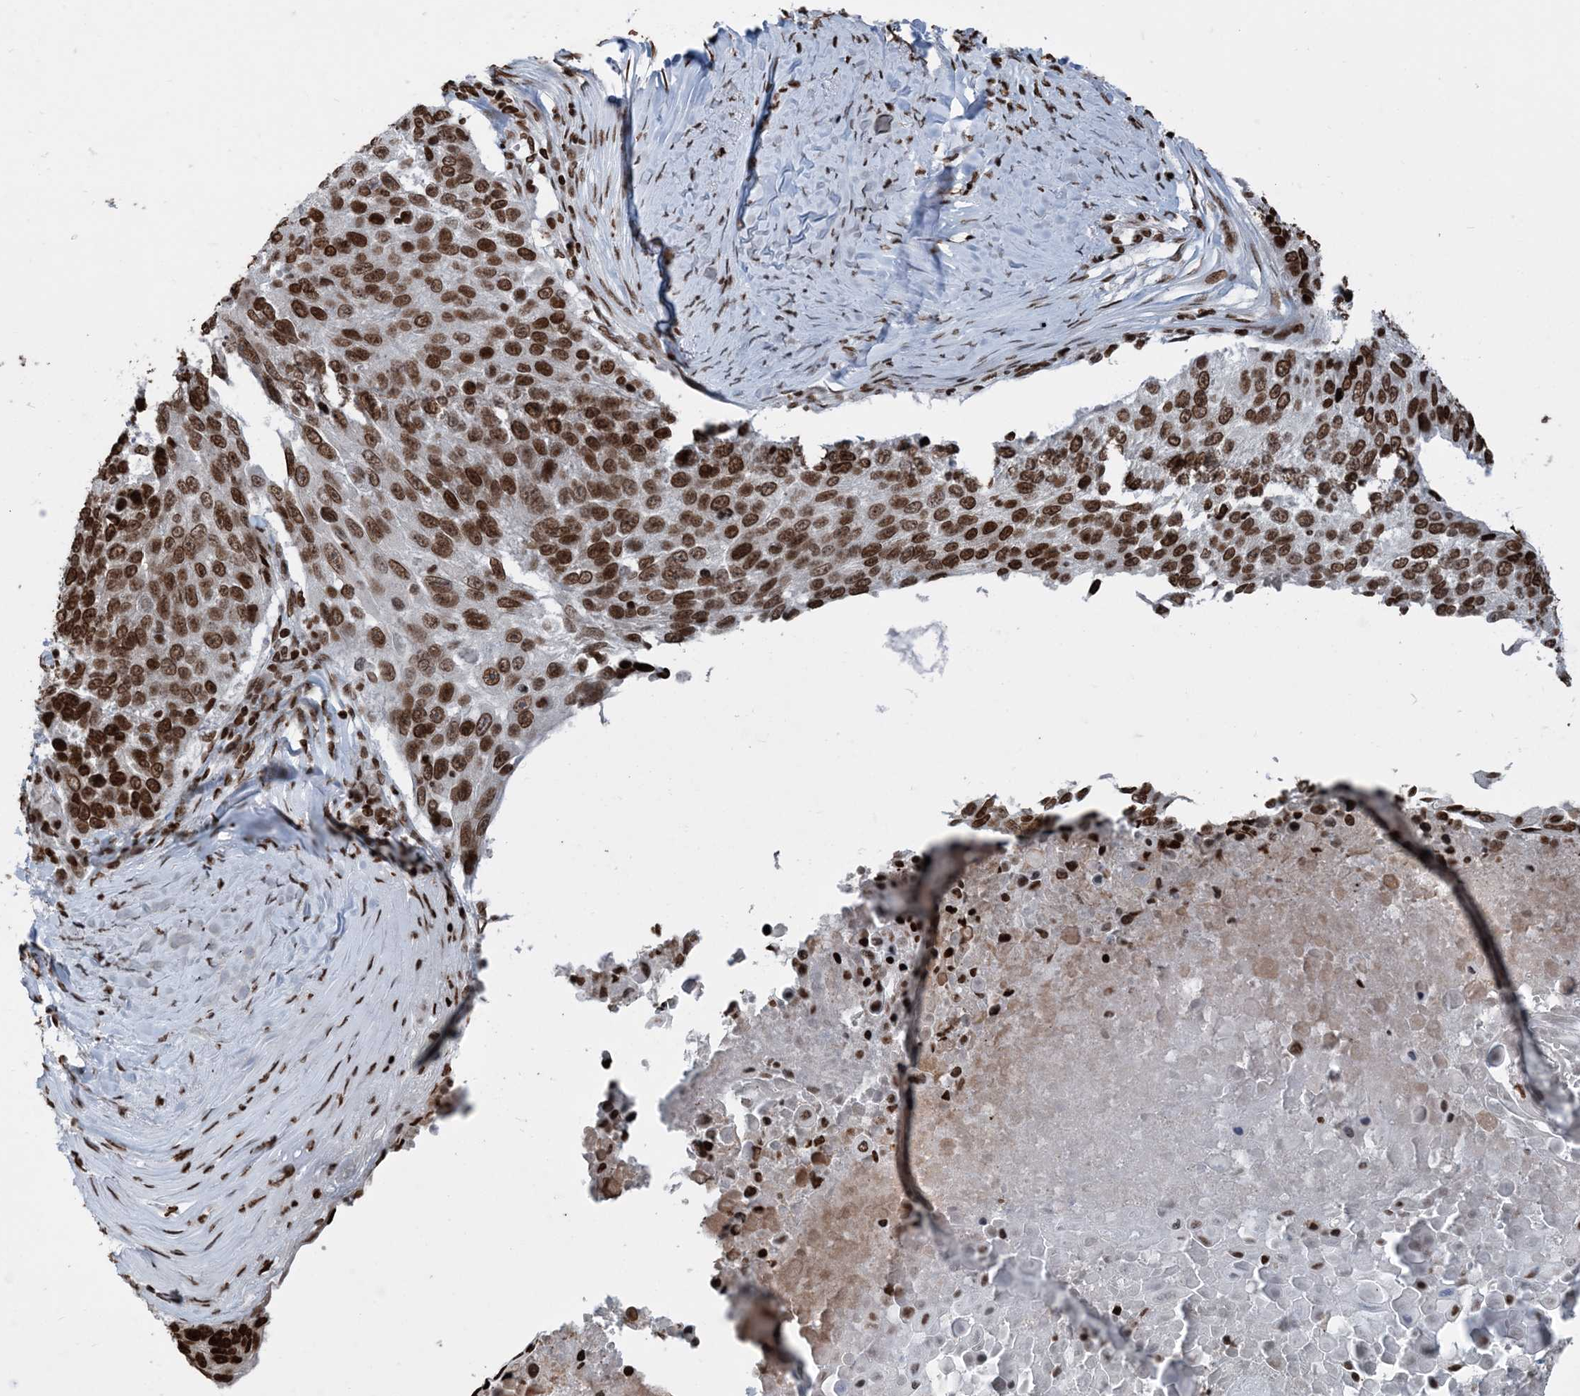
{"staining": {"intensity": "moderate", "quantity": ">75%", "location": "nuclear"}, "tissue": "lung cancer", "cell_type": "Tumor cells", "image_type": "cancer", "snomed": [{"axis": "morphology", "description": "Squamous cell carcinoma, NOS"}, {"axis": "topography", "description": "Lung"}], "caption": "The photomicrograph shows staining of lung cancer, revealing moderate nuclear protein staining (brown color) within tumor cells.", "gene": "H3-3B", "patient": {"sex": "male", "age": 66}}